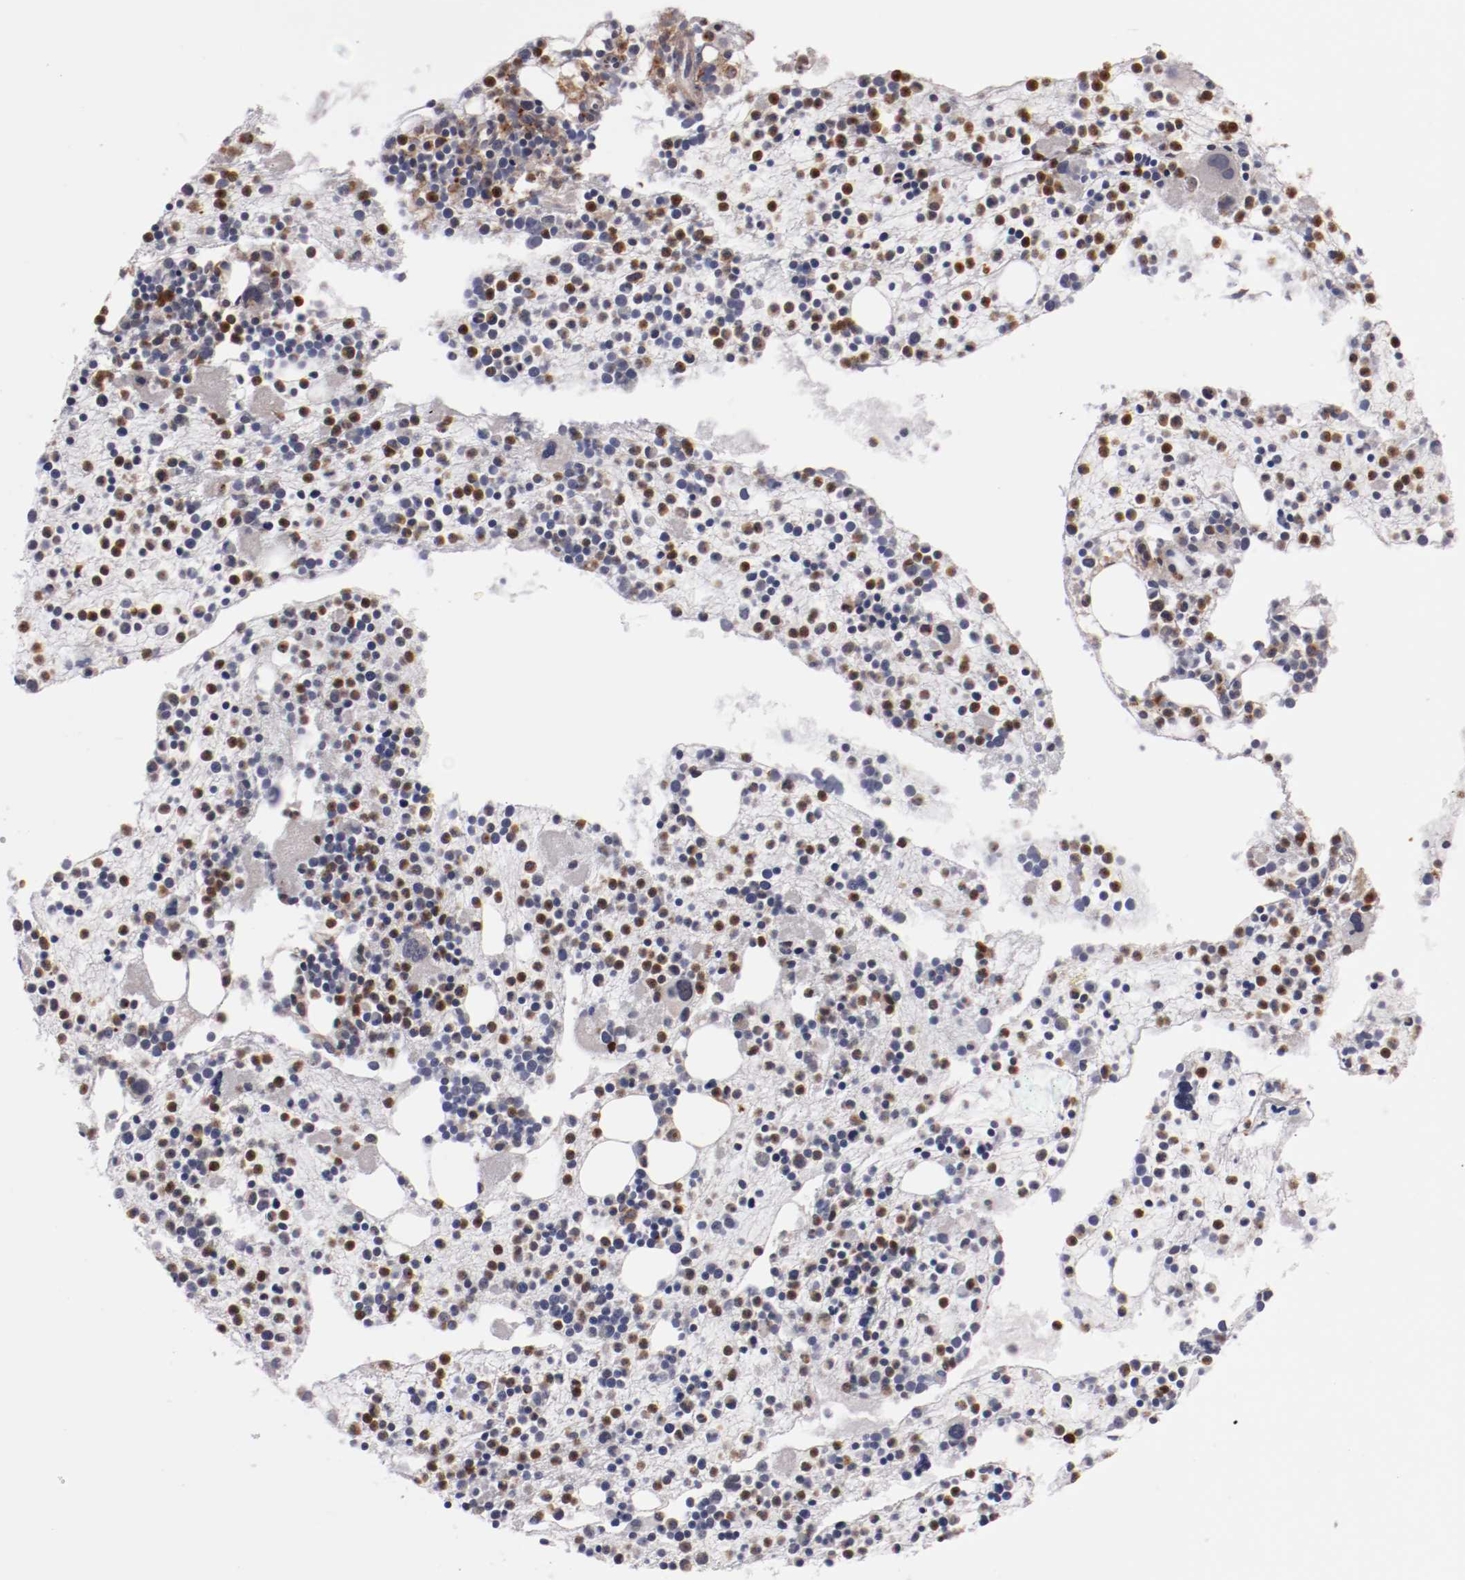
{"staining": {"intensity": "moderate", "quantity": "25%-75%", "location": "cytoplasmic/membranous"}, "tissue": "bone marrow", "cell_type": "Hematopoietic cells", "image_type": "normal", "snomed": [{"axis": "morphology", "description": "Normal tissue, NOS"}, {"axis": "topography", "description": "Bone marrow"}], "caption": "Unremarkable bone marrow shows moderate cytoplasmic/membranous expression in approximately 25%-75% of hematopoietic cells (Brightfield microscopy of DAB IHC at high magnification)..", "gene": "STX3", "patient": {"sex": "male", "age": 15}}